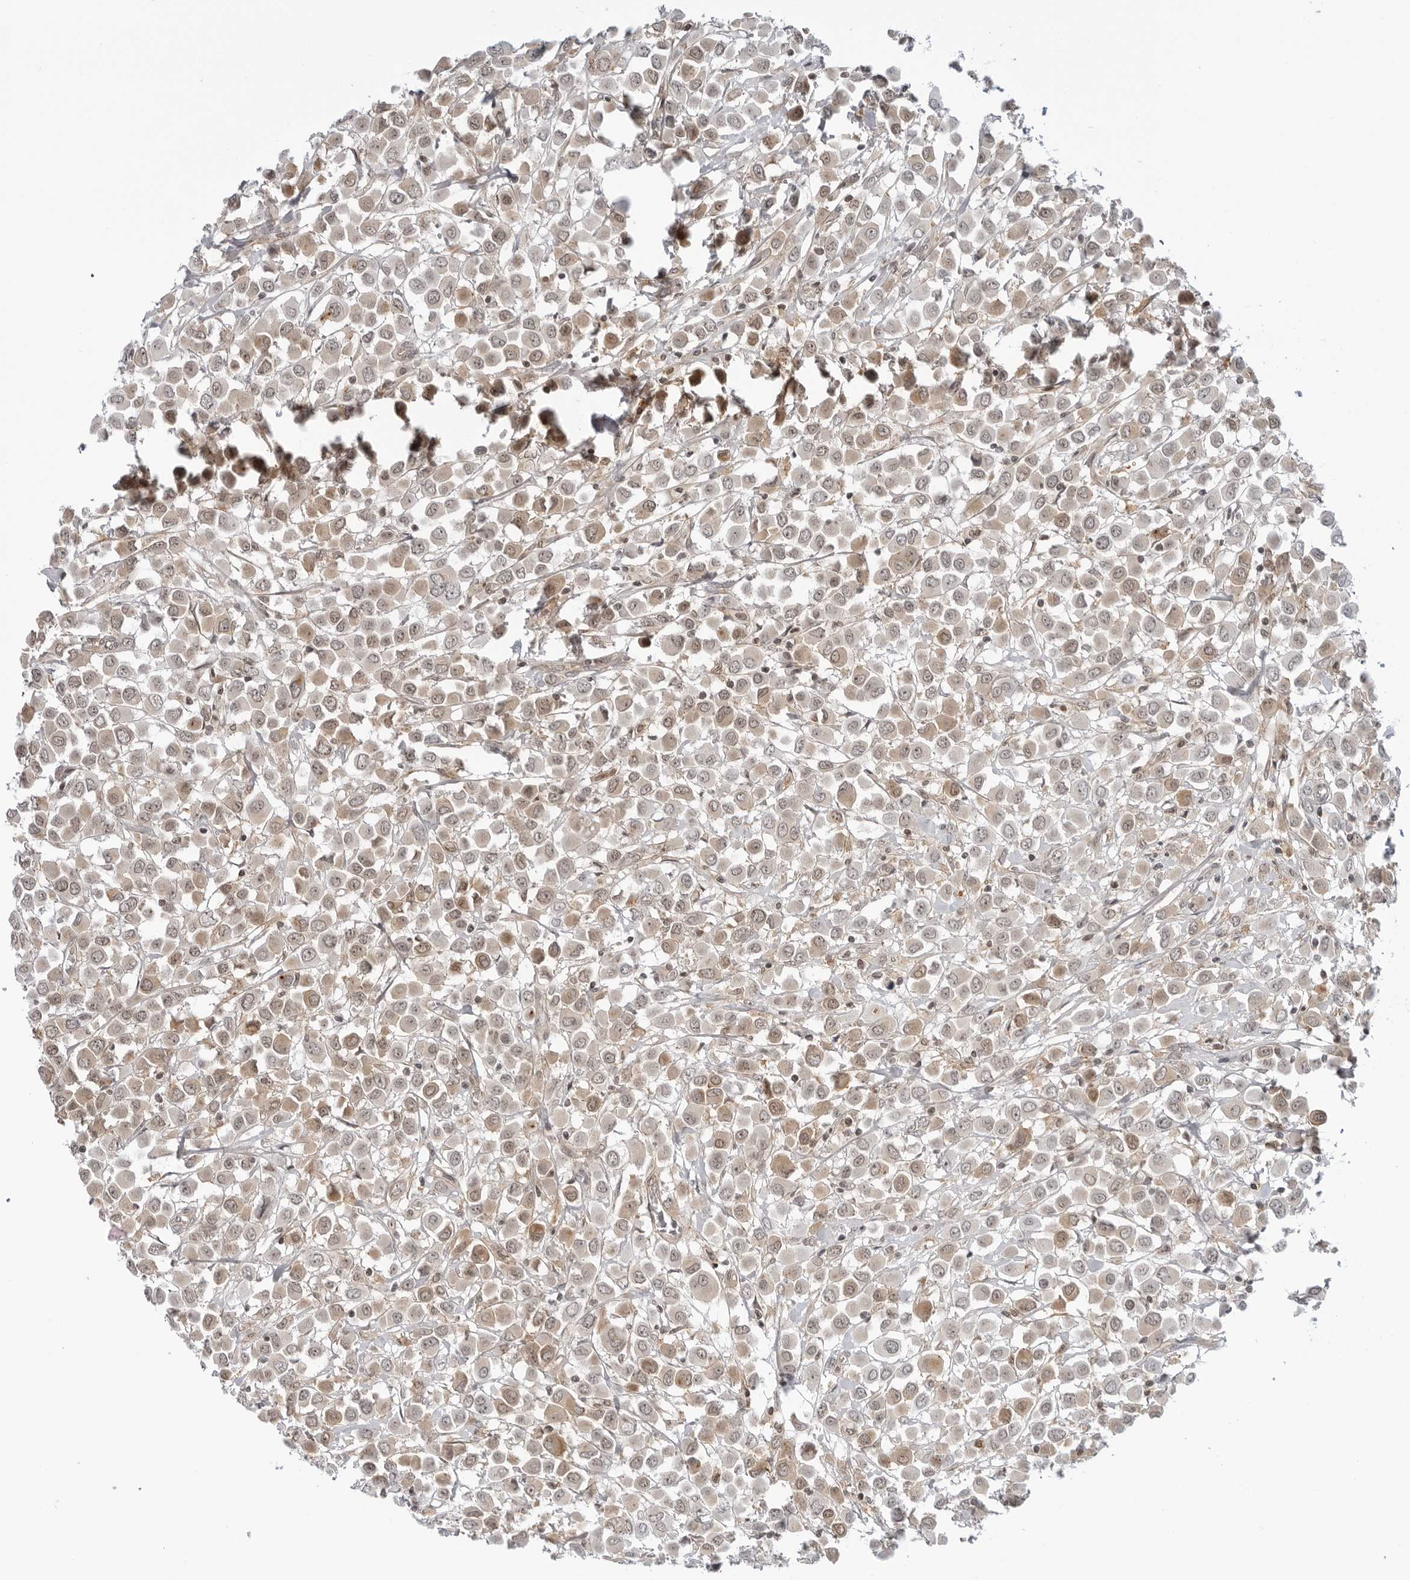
{"staining": {"intensity": "weak", "quantity": "25%-75%", "location": "cytoplasmic/membranous"}, "tissue": "breast cancer", "cell_type": "Tumor cells", "image_type": "cancer", "snomed": [{"axis": "morphology", "description": "Duct carcinoma"}, {"axis": "topography", "description": "Breast"}], "caption": "The photomicrograph reveals a brown stain indicating the presence of a protein in the cytoplasmic/membranous of tumor cells in breast cancer.", "gene": "SUGCT", "patient": {"sex": "female", "age": 61}}